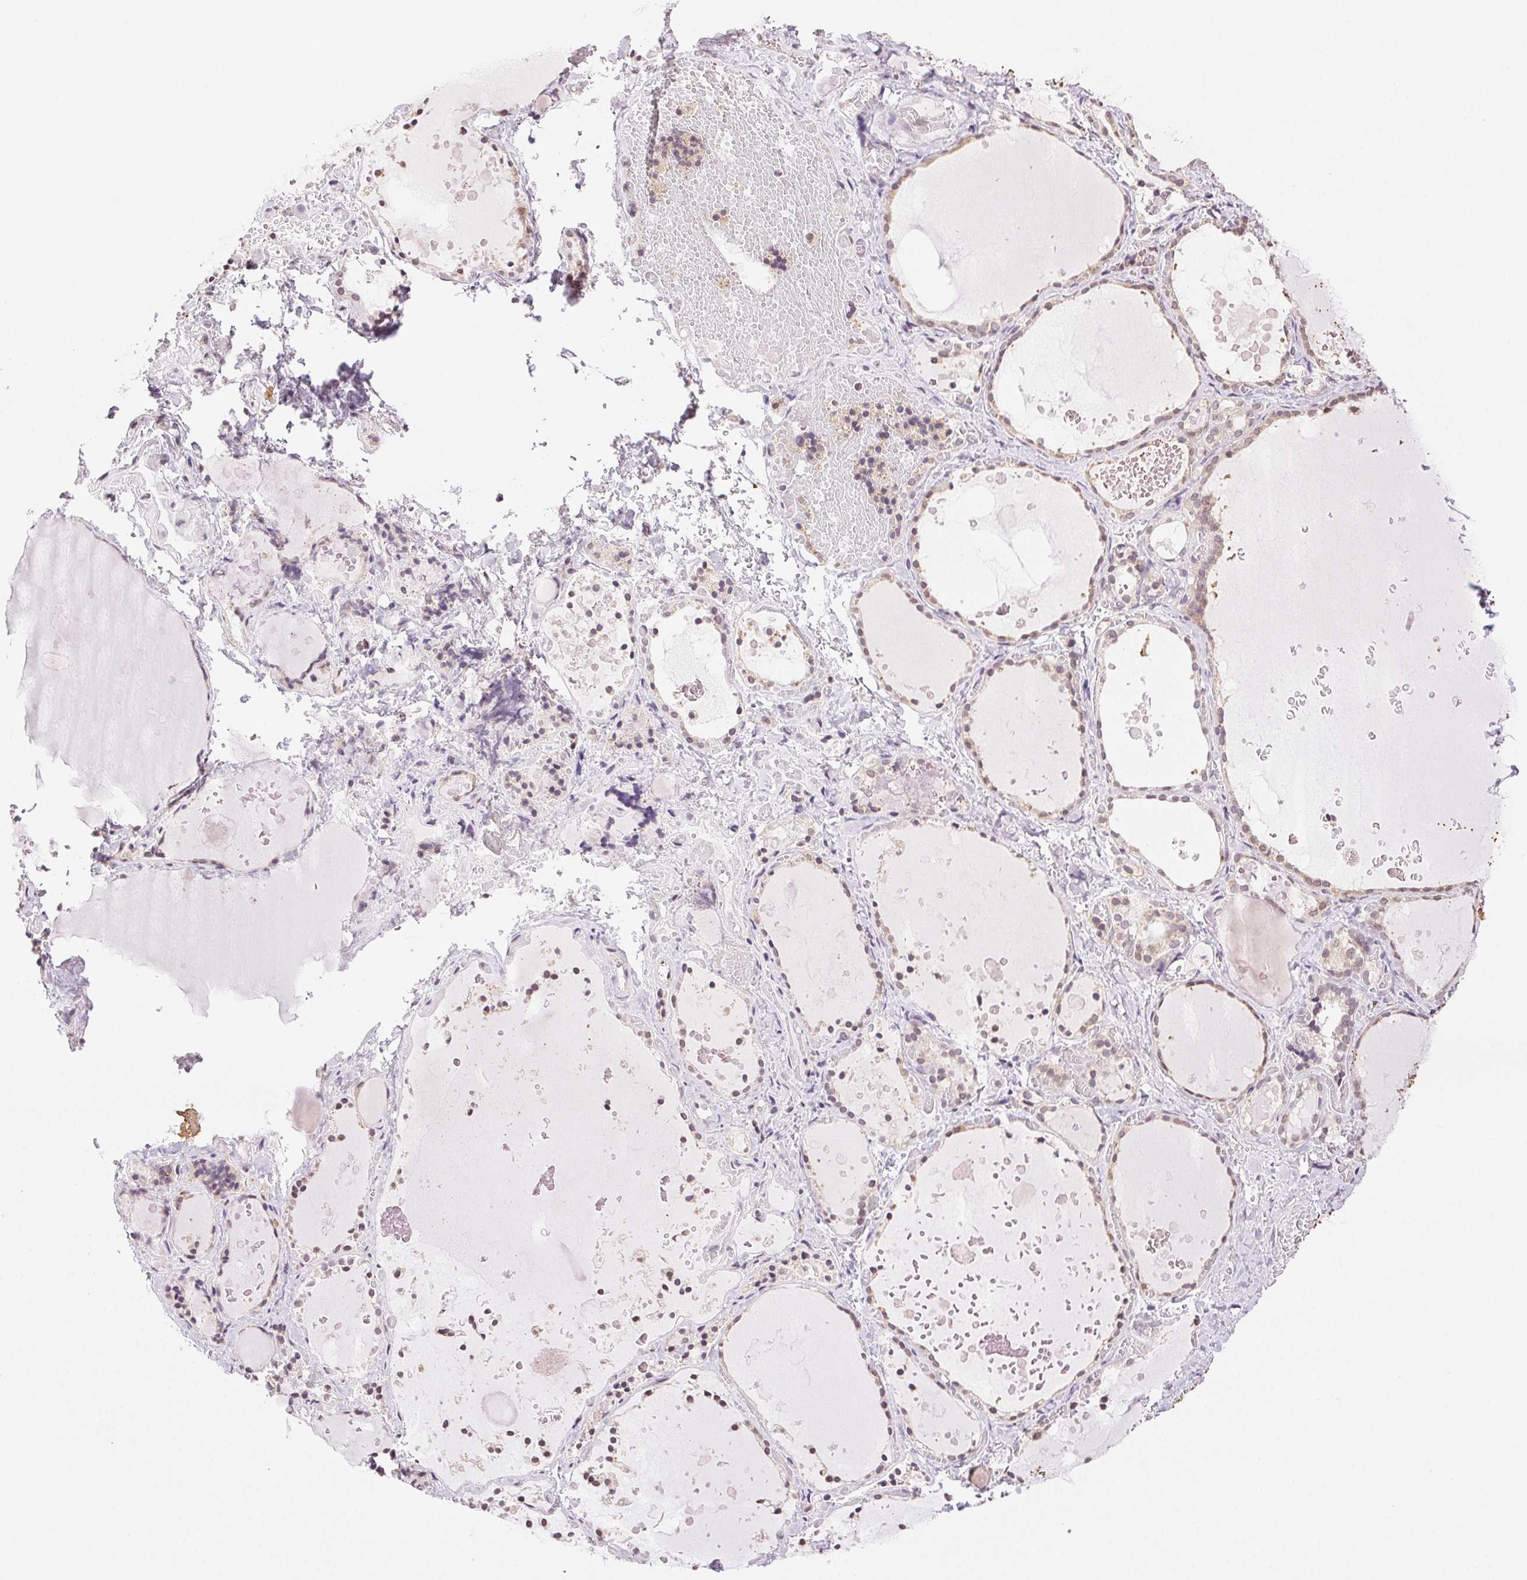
{"staining": {"intensity": "weak", "quantity": ">75%", "location": "cytoplasmic/membranous,nuclear"}, "tissue": "thyroid gland", "cell_type": "Glandular cells", "image_type": "normal", "snomed": [{"axis": "morphology", "description": "Normal tissue, NOS"}, {"axis": "topography", "description": "Thyroid gland"}], "caption": "Unremarkable thyroid gland was stained to show a protein in brown. There is low levels of weak cytoplasmic/membranous,nuclear staining in approximately >75% of glandular cells. Using DAB (brown) and hematoxylin (blue) stains, captured at high magnification using brightfield microscopy.", "gene": "TNNT3", "patient": {"sex": "female", "age": 56}}